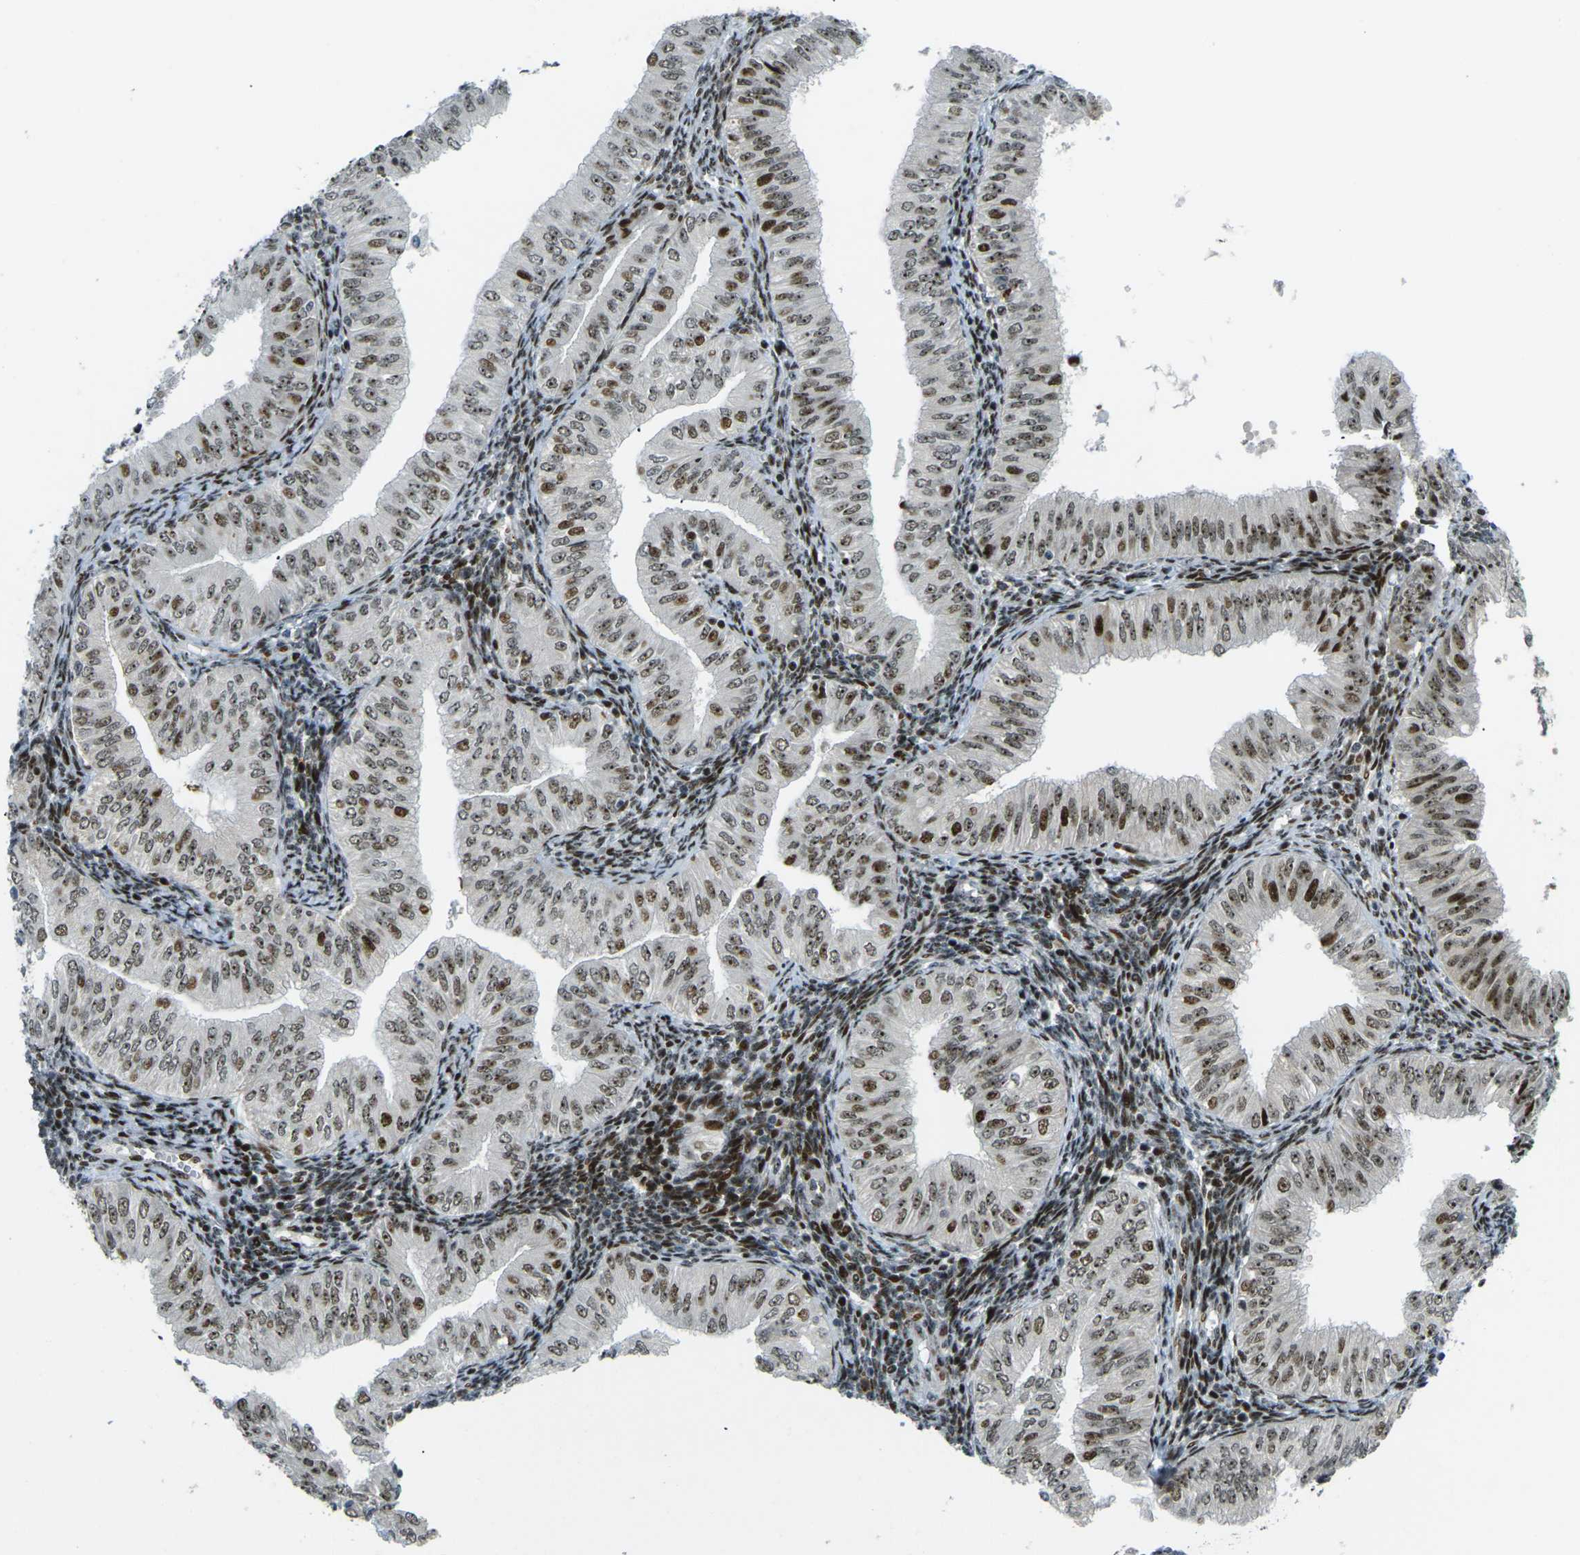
{"staining": {"intensity": "strong", "quantity": ">75%", "location": "nuclear"}, "tissue": "endometrial cancer", "cell_type": "Tumor cells", "image_type": "cancer", "snomed": [{"axis": "morphology", "description": "Normal tissue, NOS"}, {"axis": "morphology", "description": "Adenocarcinoma, NOS"}, {"axis": "topography", "description": "Endometrium"}], "caption": "Protein expression analysis of endometrial adenocarcinoma displays strong nuclear staining in approximately >75% of tumor cells. The staining was performed using DAB (3,3'-diaminobenzidine), with brown indicating positive protein expression. Nuclei are stained blue with hematoxylin.", "gene": "UBE2C", "patient": {"sex": "female", "age": 53}}